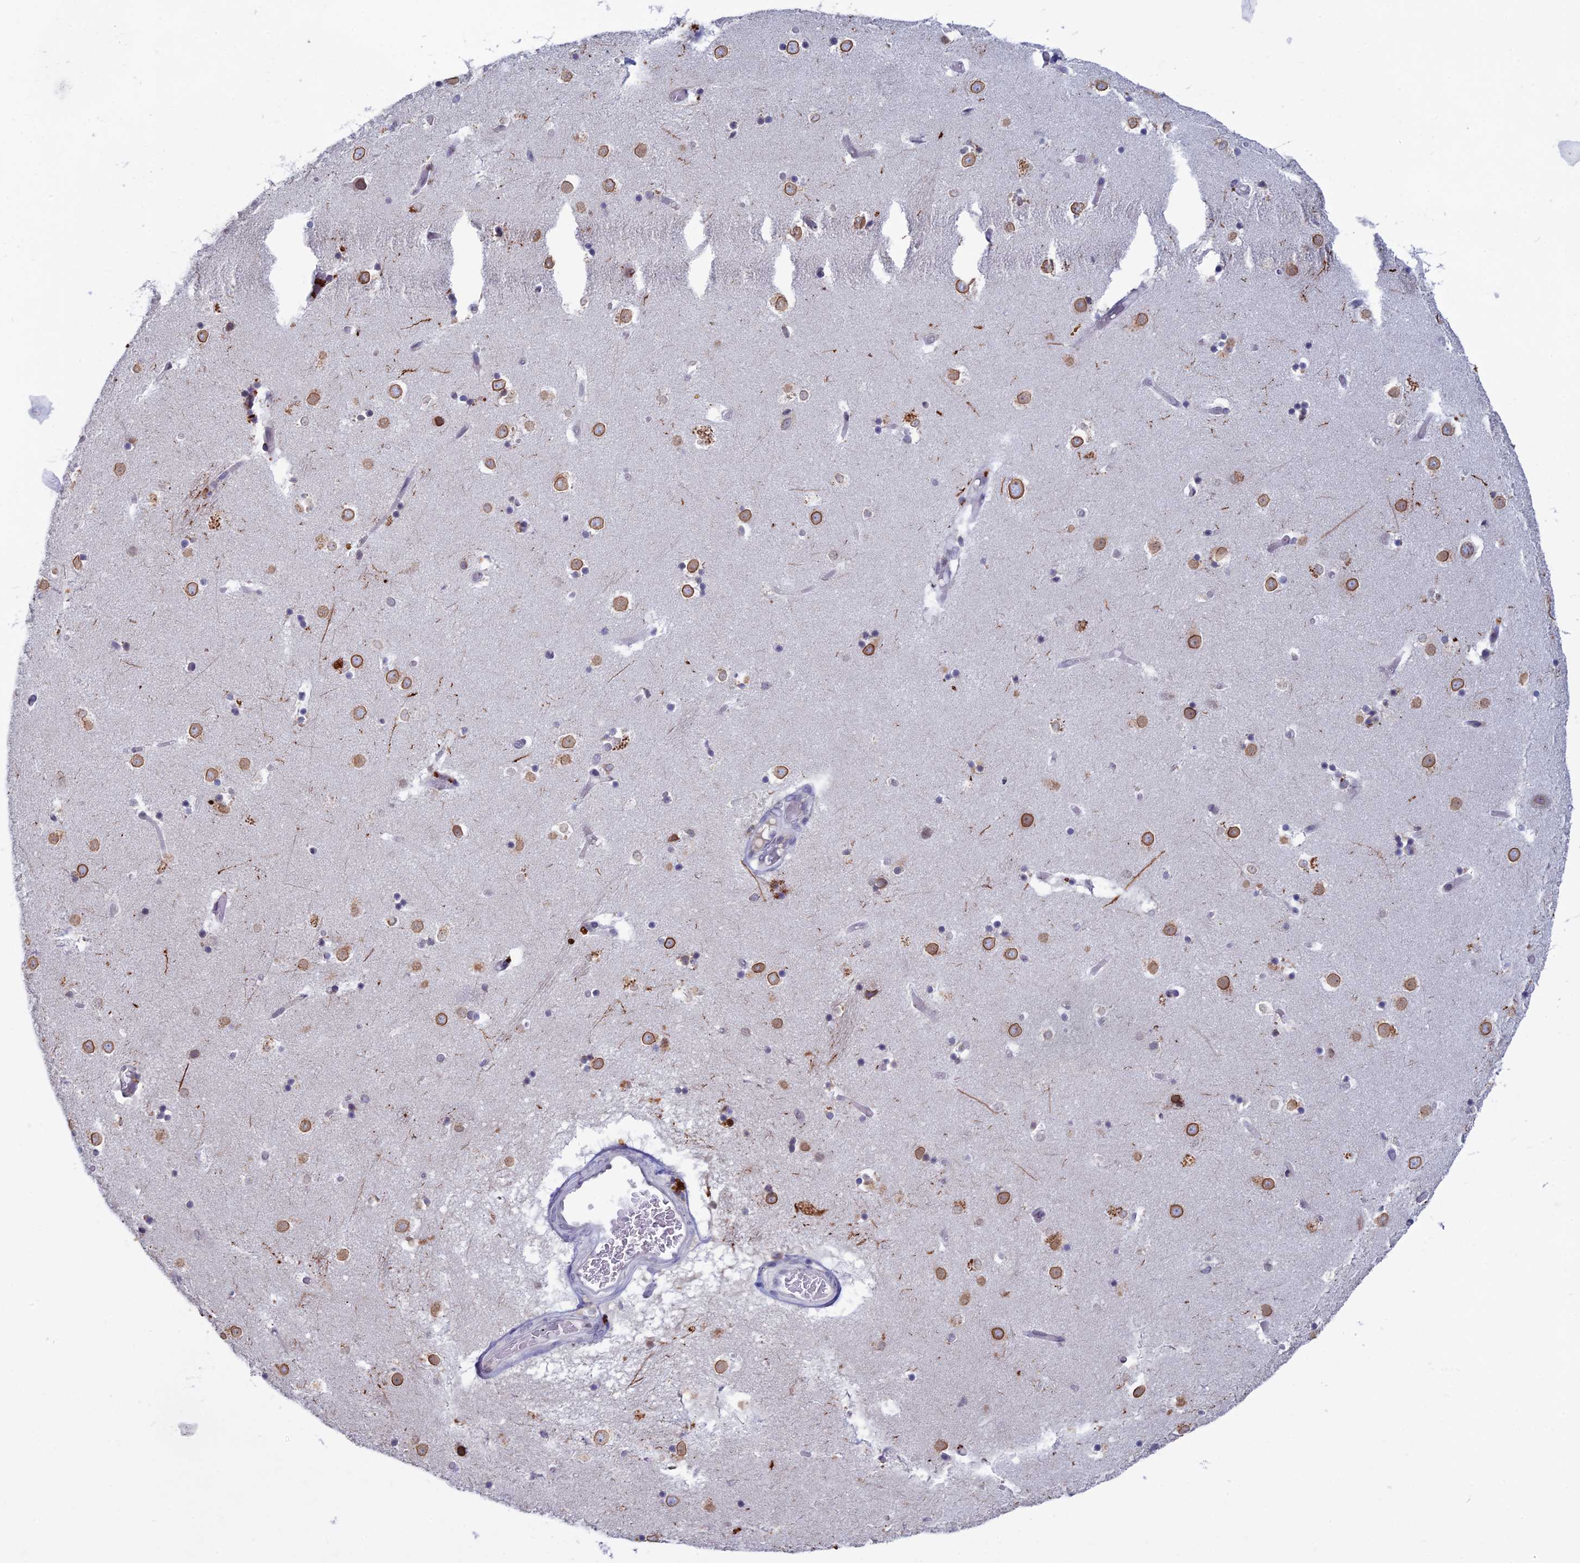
{"staining": {"intensity": "weak", "quantity": "<25%", "location": "cytoplasmic/membranous,nuclear"}, "tissue": "caudate", "cell_type": "Glial cells", "image_type": "normal", "snomed": [{"axis": "morphology", "description": "Normal tissue, NOS"}, {"axis": "topography", "description": "Lateral ventricle wall"}], "caption": "Caudate was stained to show a protein in brown. There is no significant staining in glial cells. (DAB (3,3'-diaminobenzidine) immunohistochemistry with hematoxylin counter stain).", "gene": "WDR46", "patient": {"sex": "female", "age": 52}}